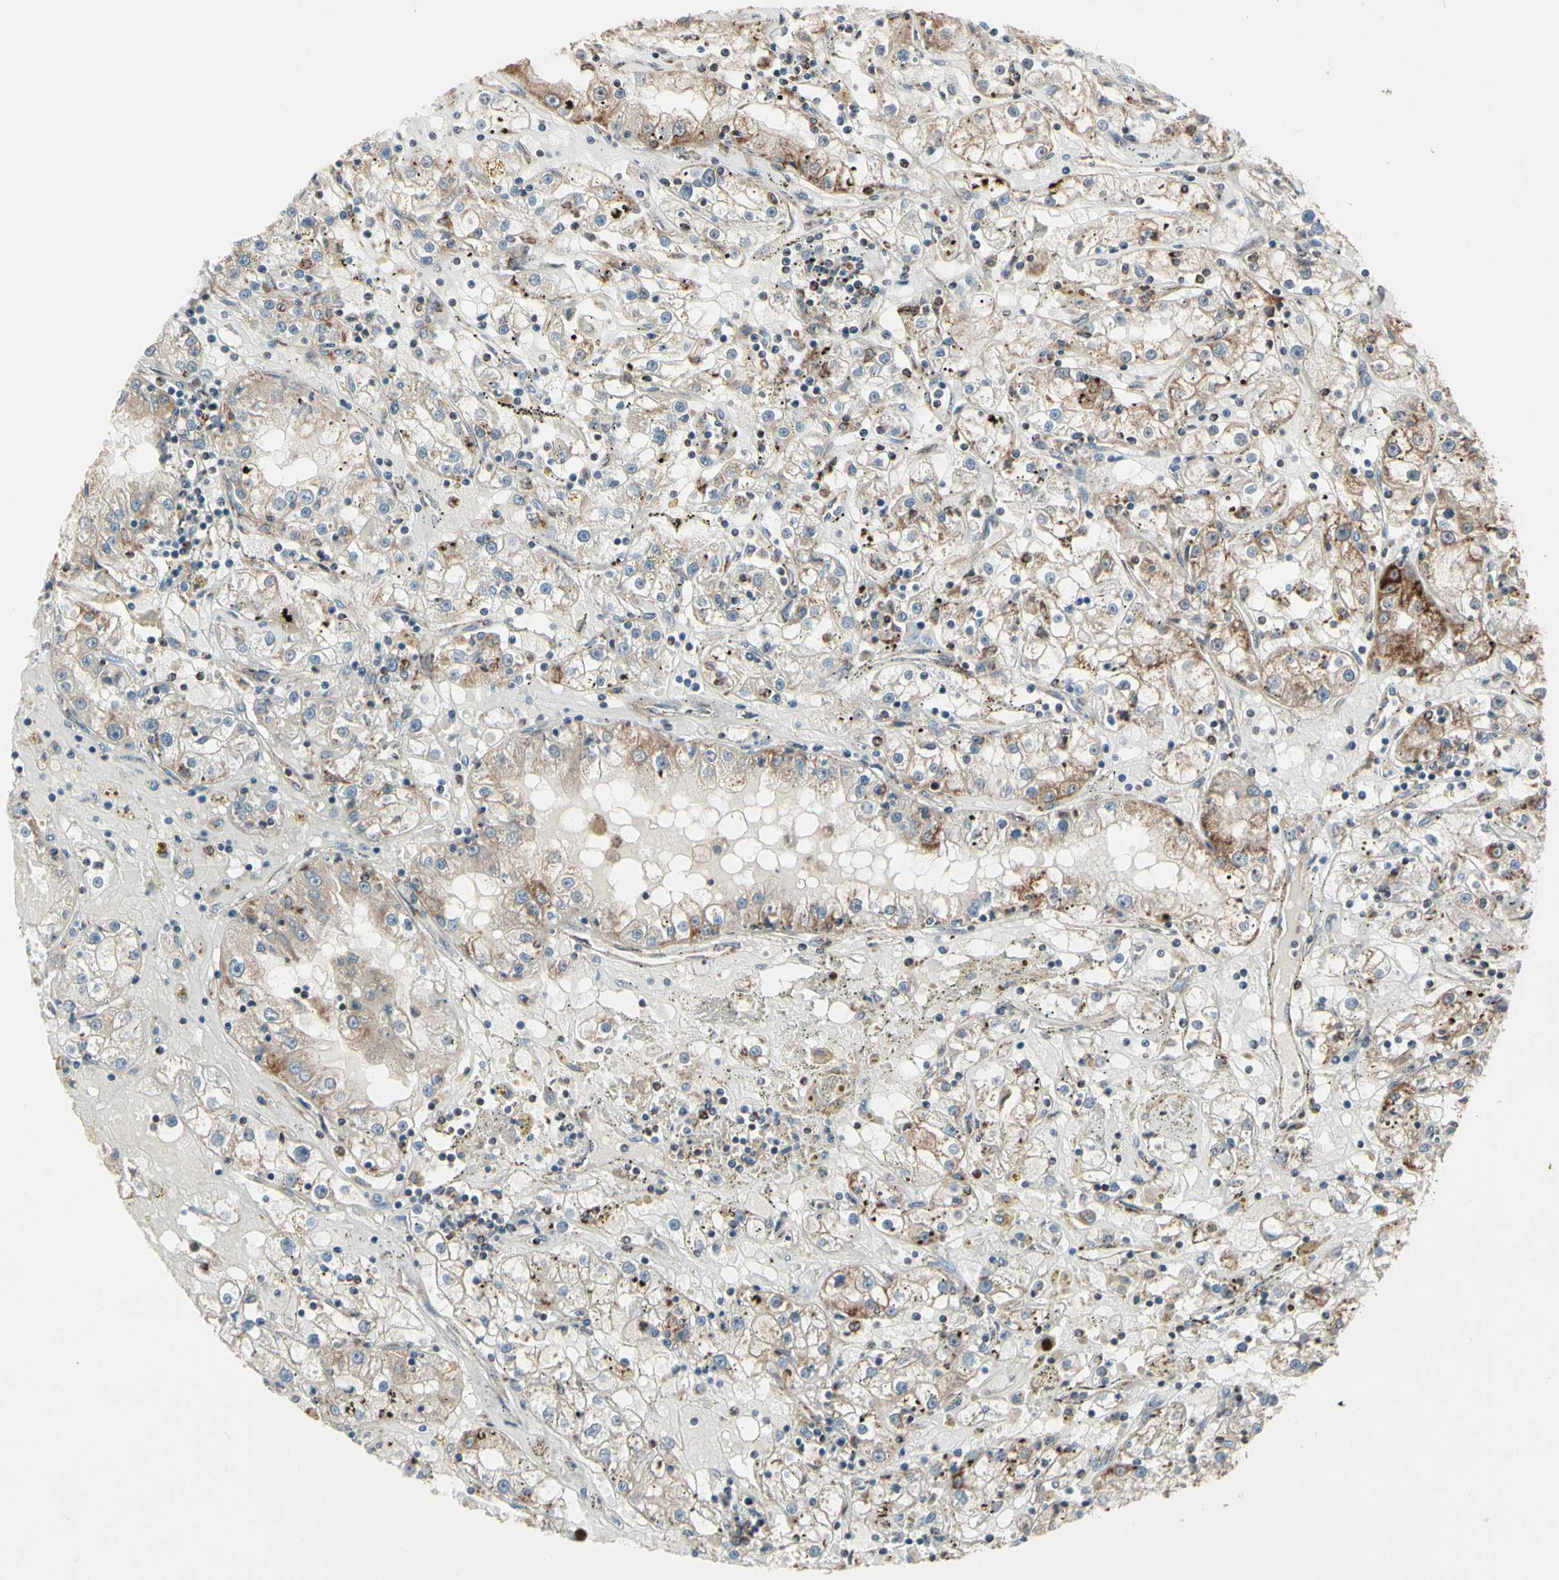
{"staining": {"intensity": "weak", "quantity": ">75%", "location": "cytoplasmic/membranous"}, "tissue": "renal cancer", "cell_type": "Tumor cells", "image_type": "cancer", "snomed": [{"axis": "morphology", "description": "Adenocarcinoma, NOS"}, {"axis": "topography", "description": "Kidney"}], "caption": "Human renal cancer (adenocarcinoma) stained with a protein marker demonstrates weak staining in tumor cells.", "gene": "CPT1A", "patient": {"sex": "male", "age": 56}}